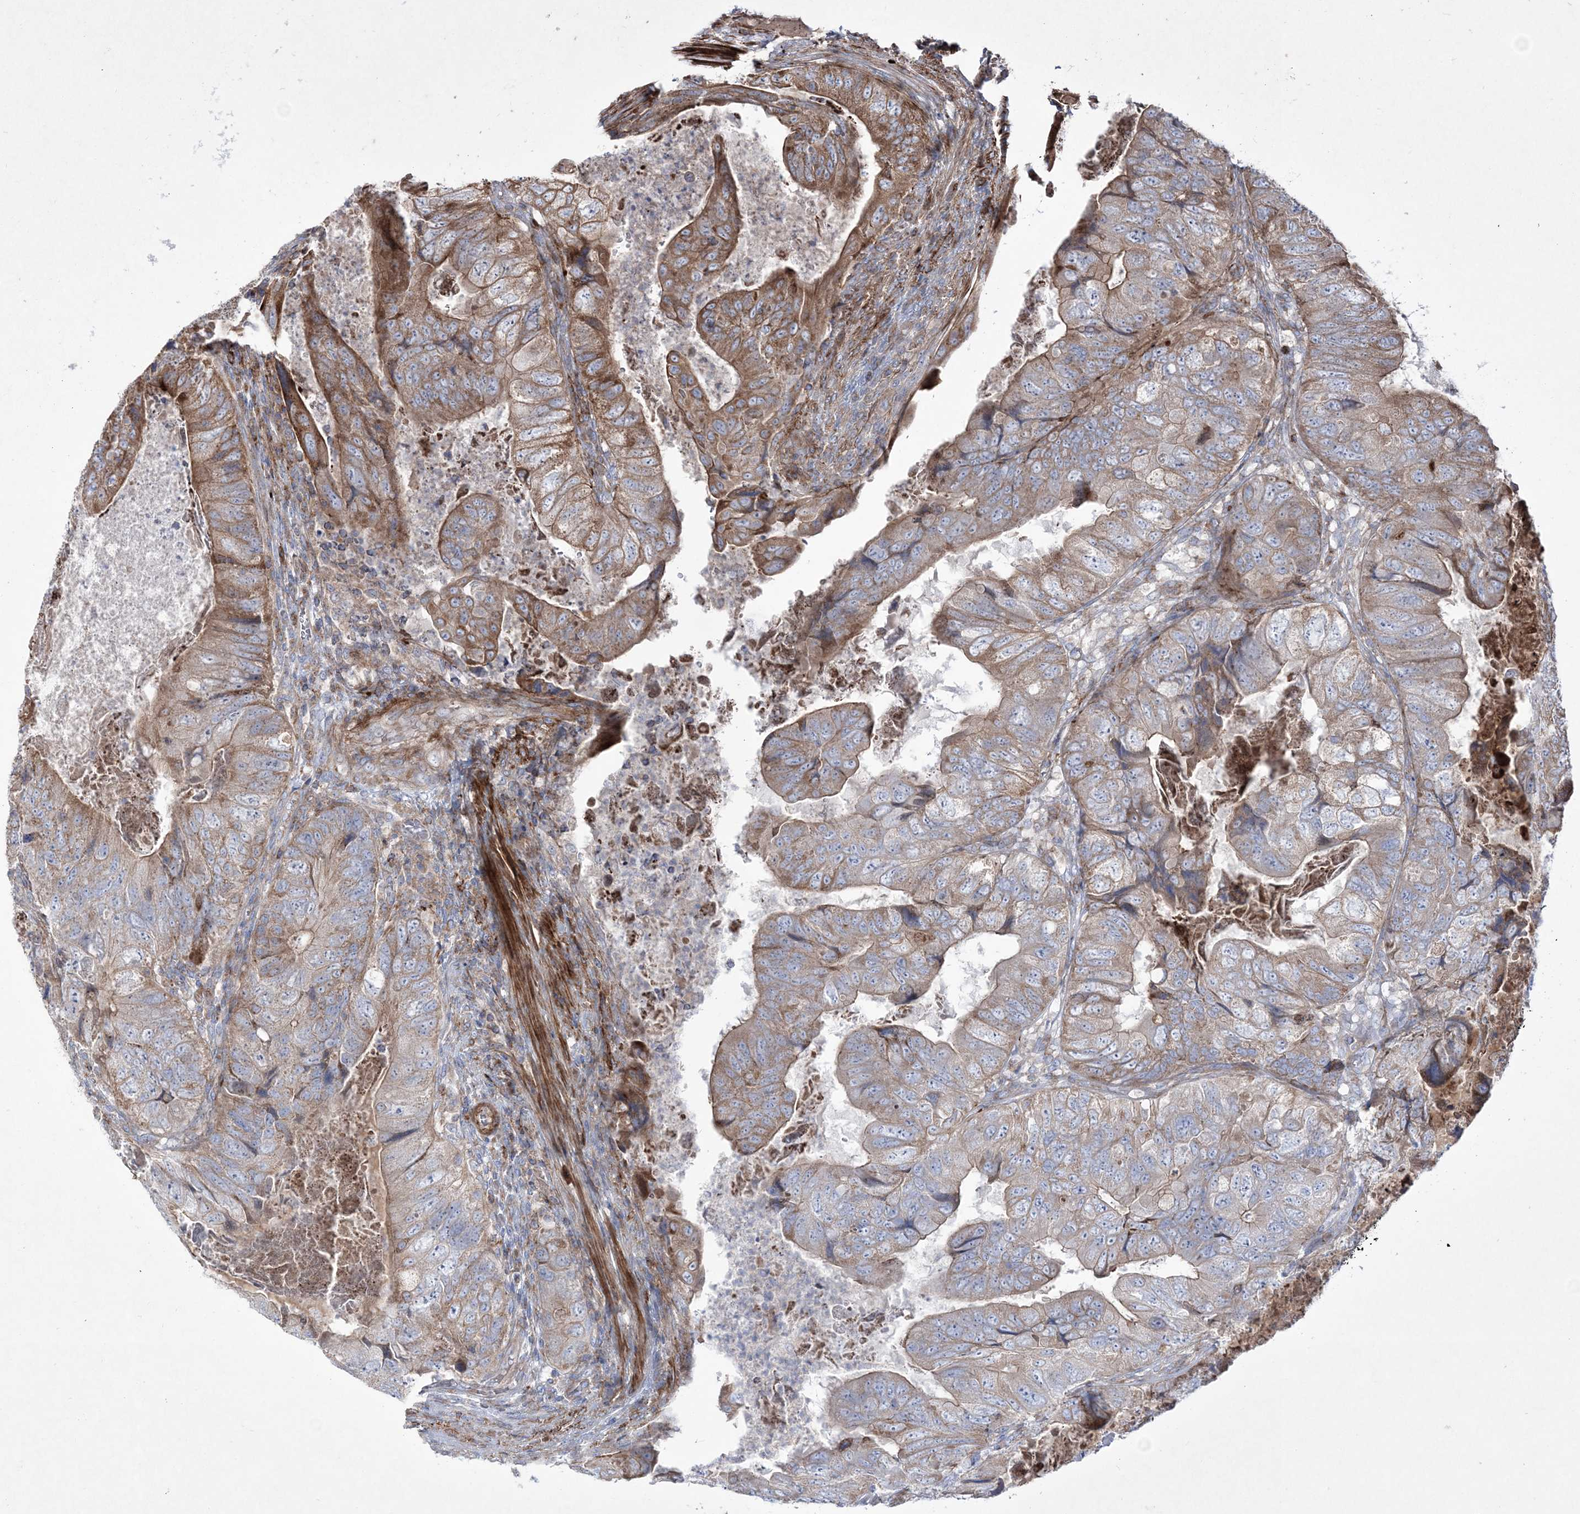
{"staining": {"intensity": "moderate", "quantity": "25%-75%", "location": "cytoplasmic/membranous"}, "tissue": "colorectal cancer", "cell_type": "Tumor cells", "image_type": "cancer", "snomed": [{"axis": "morphology", "description": "Adenocarcinoma, NOS"}, {"axis": "topography", "description": "Rectum"}], "caption": "Colorectal adenocarcinoma tissue displays moderate cytoplasmic/membranous expression in approximately 25%-75% of tumor cells Using DAB (3,3'-diaminobenzidine) (brown) and hematoxylin (blue) stains, captured at high magnification using brightfield microscopy.", "gene": "RICTOR", "patient": {"sex": "male", "age": 63}}